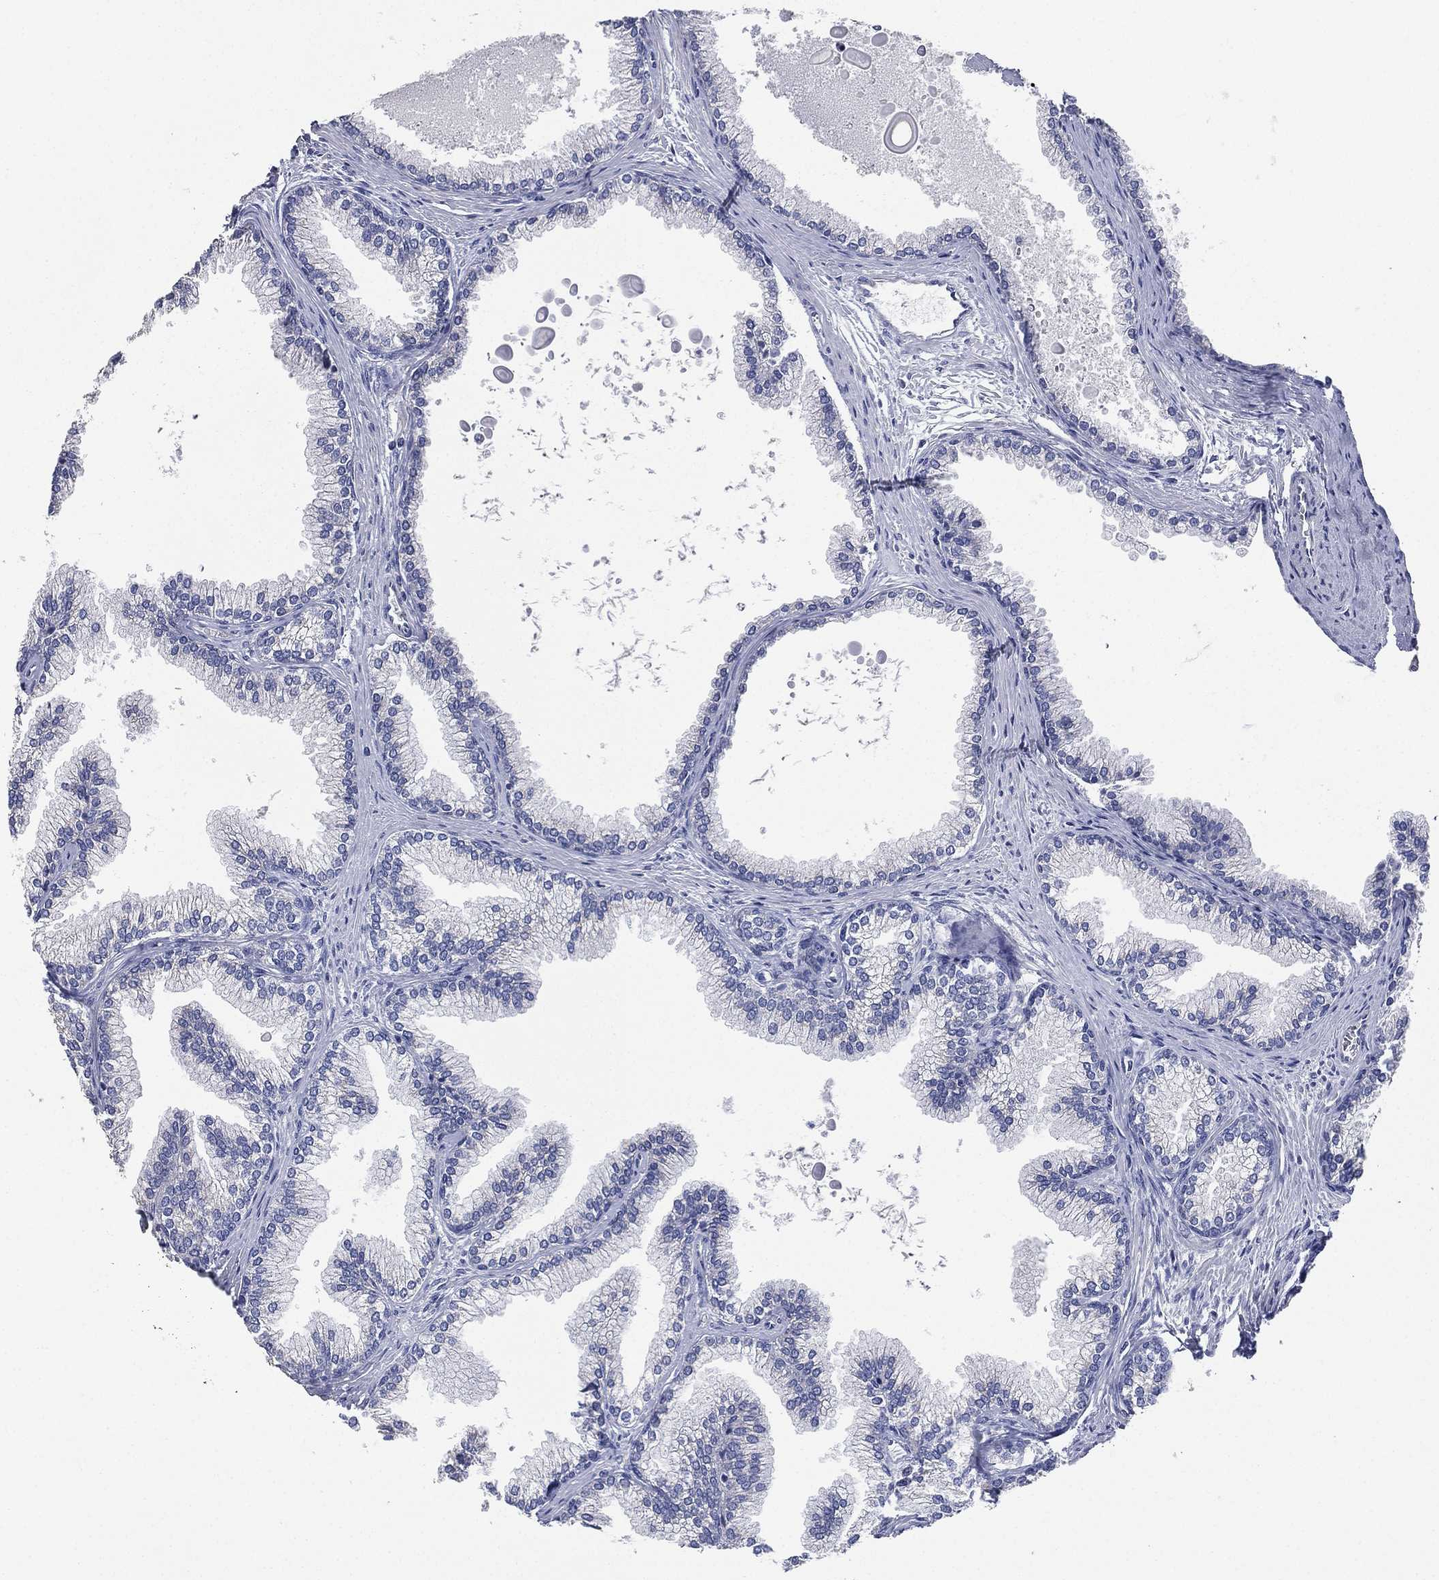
{"staining": {"intensity": "moderate", "quantity": "<25%", "location": "cytoplasmic/membranous"}, "tissue": "prostate", "cell_type": "Glandular cells", "image_type": "normal", "snomed": [{"axis": "morphology", "description": "Normal tissue, NOS"}, {"axis": "topography", "description": "Prostate"}], "caption": "DAB immunohistochemical staining of unremarkable human prostate demonstrates moderate cytoplasmic/membranous protein expression in approximately <25% of glandular cells.", "gene": "ATP8A2", "patient": {"sex": "male", "age": 72}}